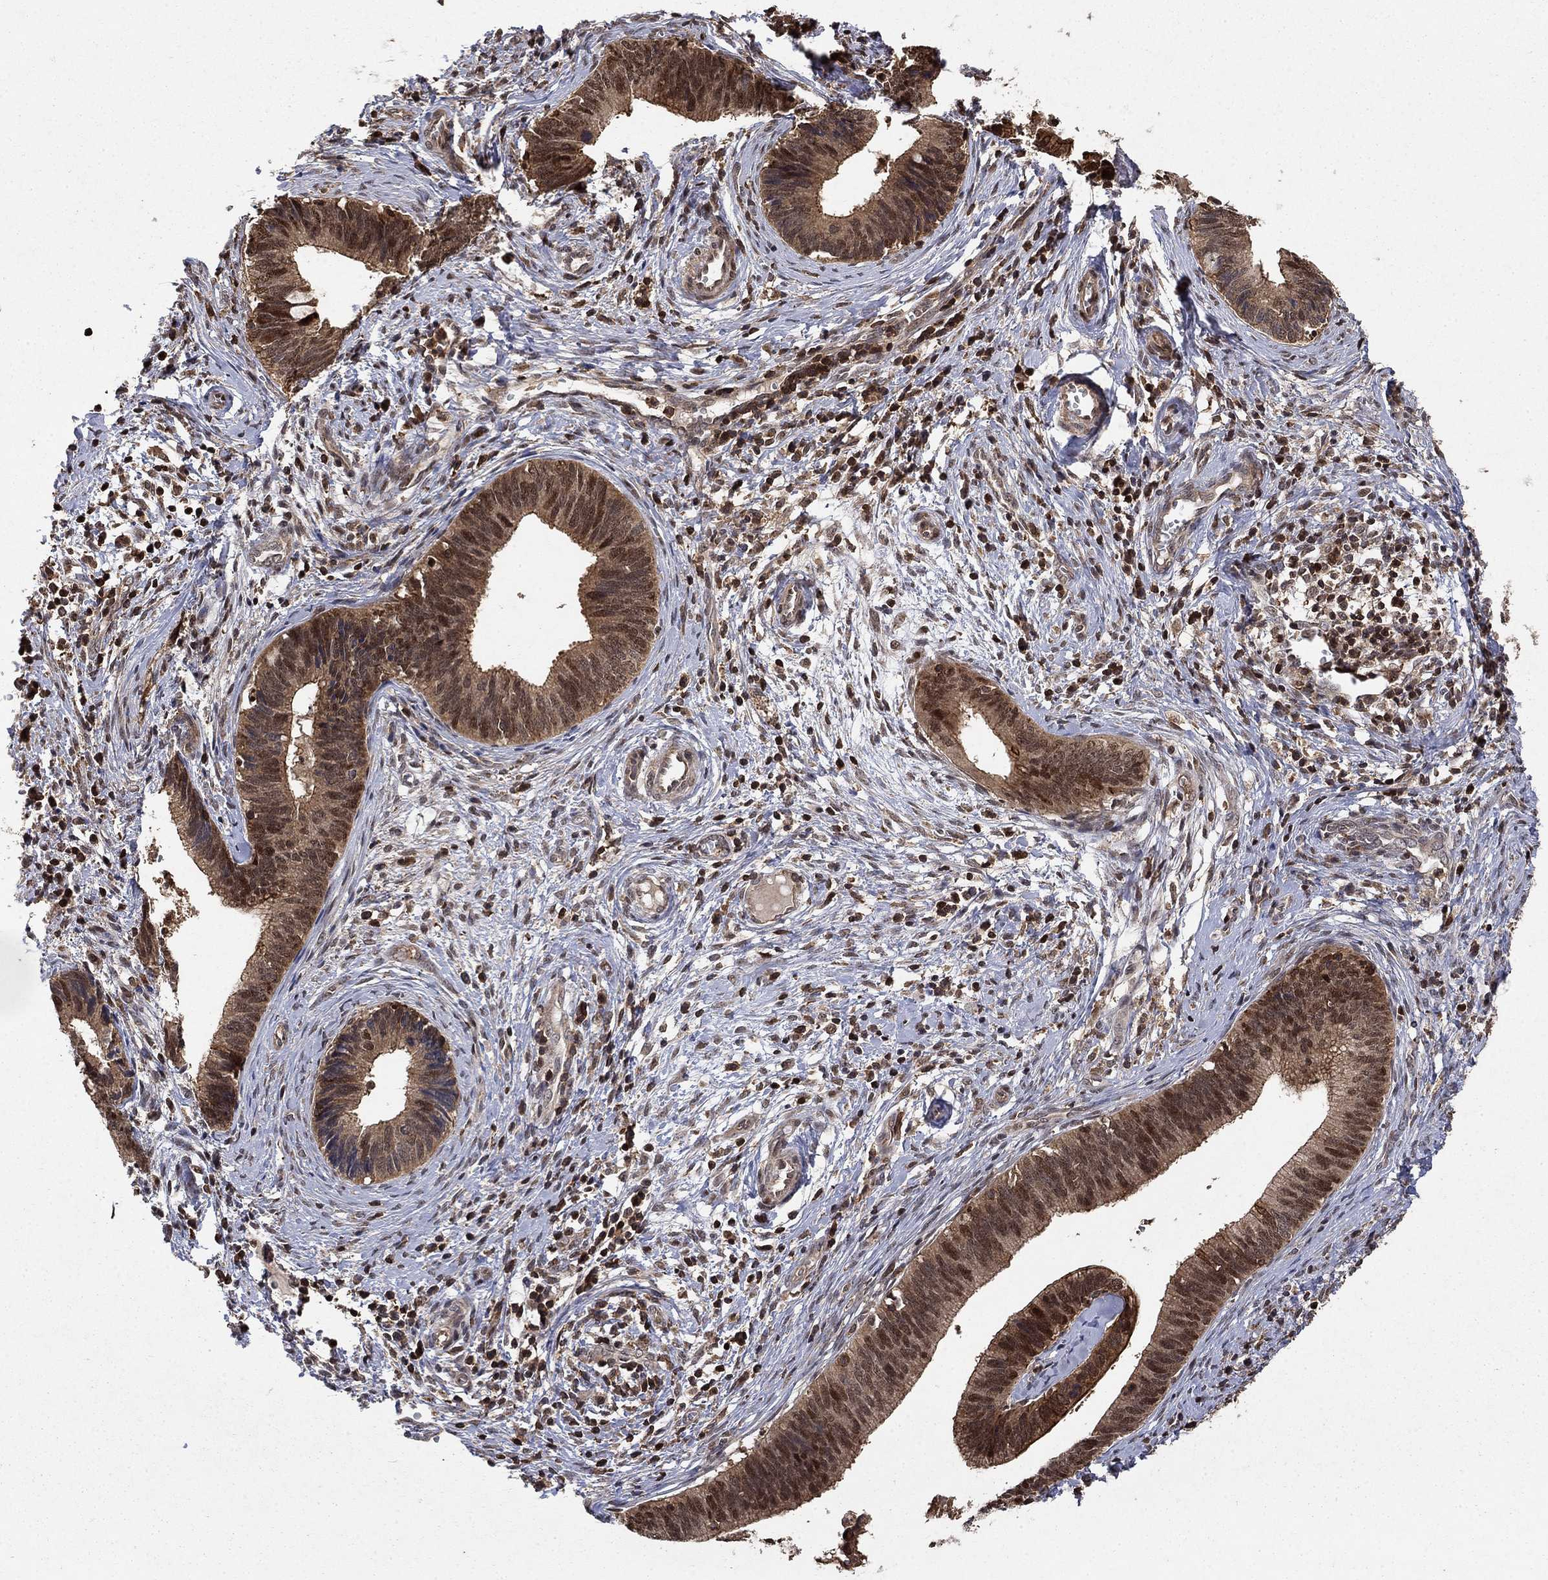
{"staining": {"intensity": "strong", "quantity": "25%-75%", "location": "cytoplasmic/membranous,nuclear"}, "tissue": "cervical cancer", "cell_type": "Tumor cells", "image_type": "cancer", "snomed": [{"axis": "morphology", "description": "Adenocarcinoma, NOS"}, {"axis": "topography", "description": "Cervix"}], "caption": "The image exhibits staining of cervical cancer (adenocarcinoma), revealing strong cytoplasmic/membranous and nuclear protein expression (brown color) within tumor cells.", "gene": "CCDC66", "patient": {"sex": "female", "age": 42}}